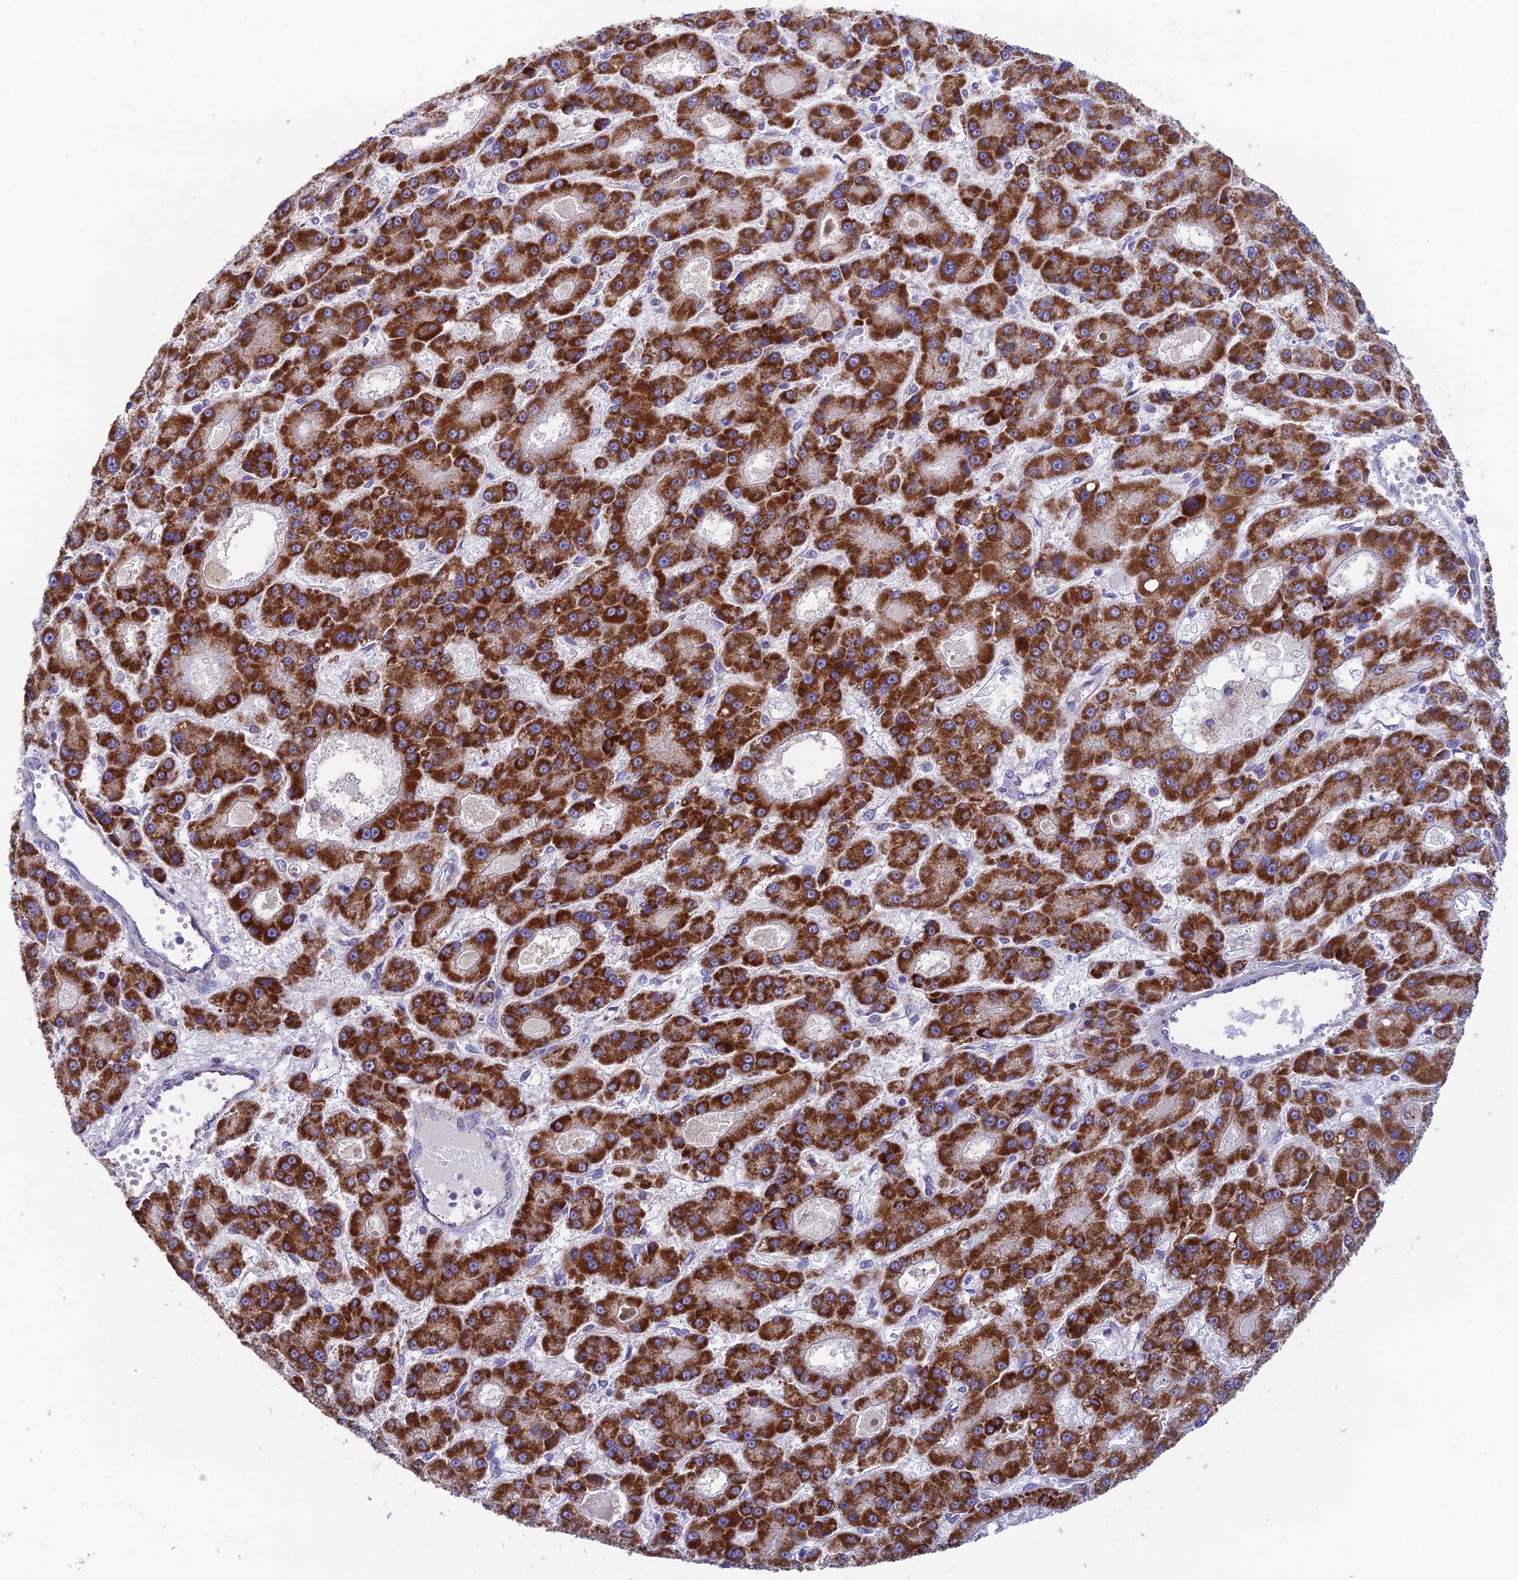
{"staining": {"intensity": "strong", "quantity": ">75%", "location": "cytoplasmic/membranous"}, "tissue": "liver cancer", "cell_type": "Tumor cells", "image_type": "cancer", "snomed": [{"axis": "morphology", "description": "Carcinoma, Hepatocellular, NOS"}, {"axis": "topography", "description": "Liver"}], "caption": "Immunohistochemistry image of neoplastic tissue: liver cancer stained using immunohistochemistry (IHC) reveals high levels of strong protein expression localized specifically in the cytoplasmic/membranous of tumor cells, appearing as a cytoplasmic/membranous brown color.", "gene": "HSDL2", "patient": {"sex": "male", "age": 70}}